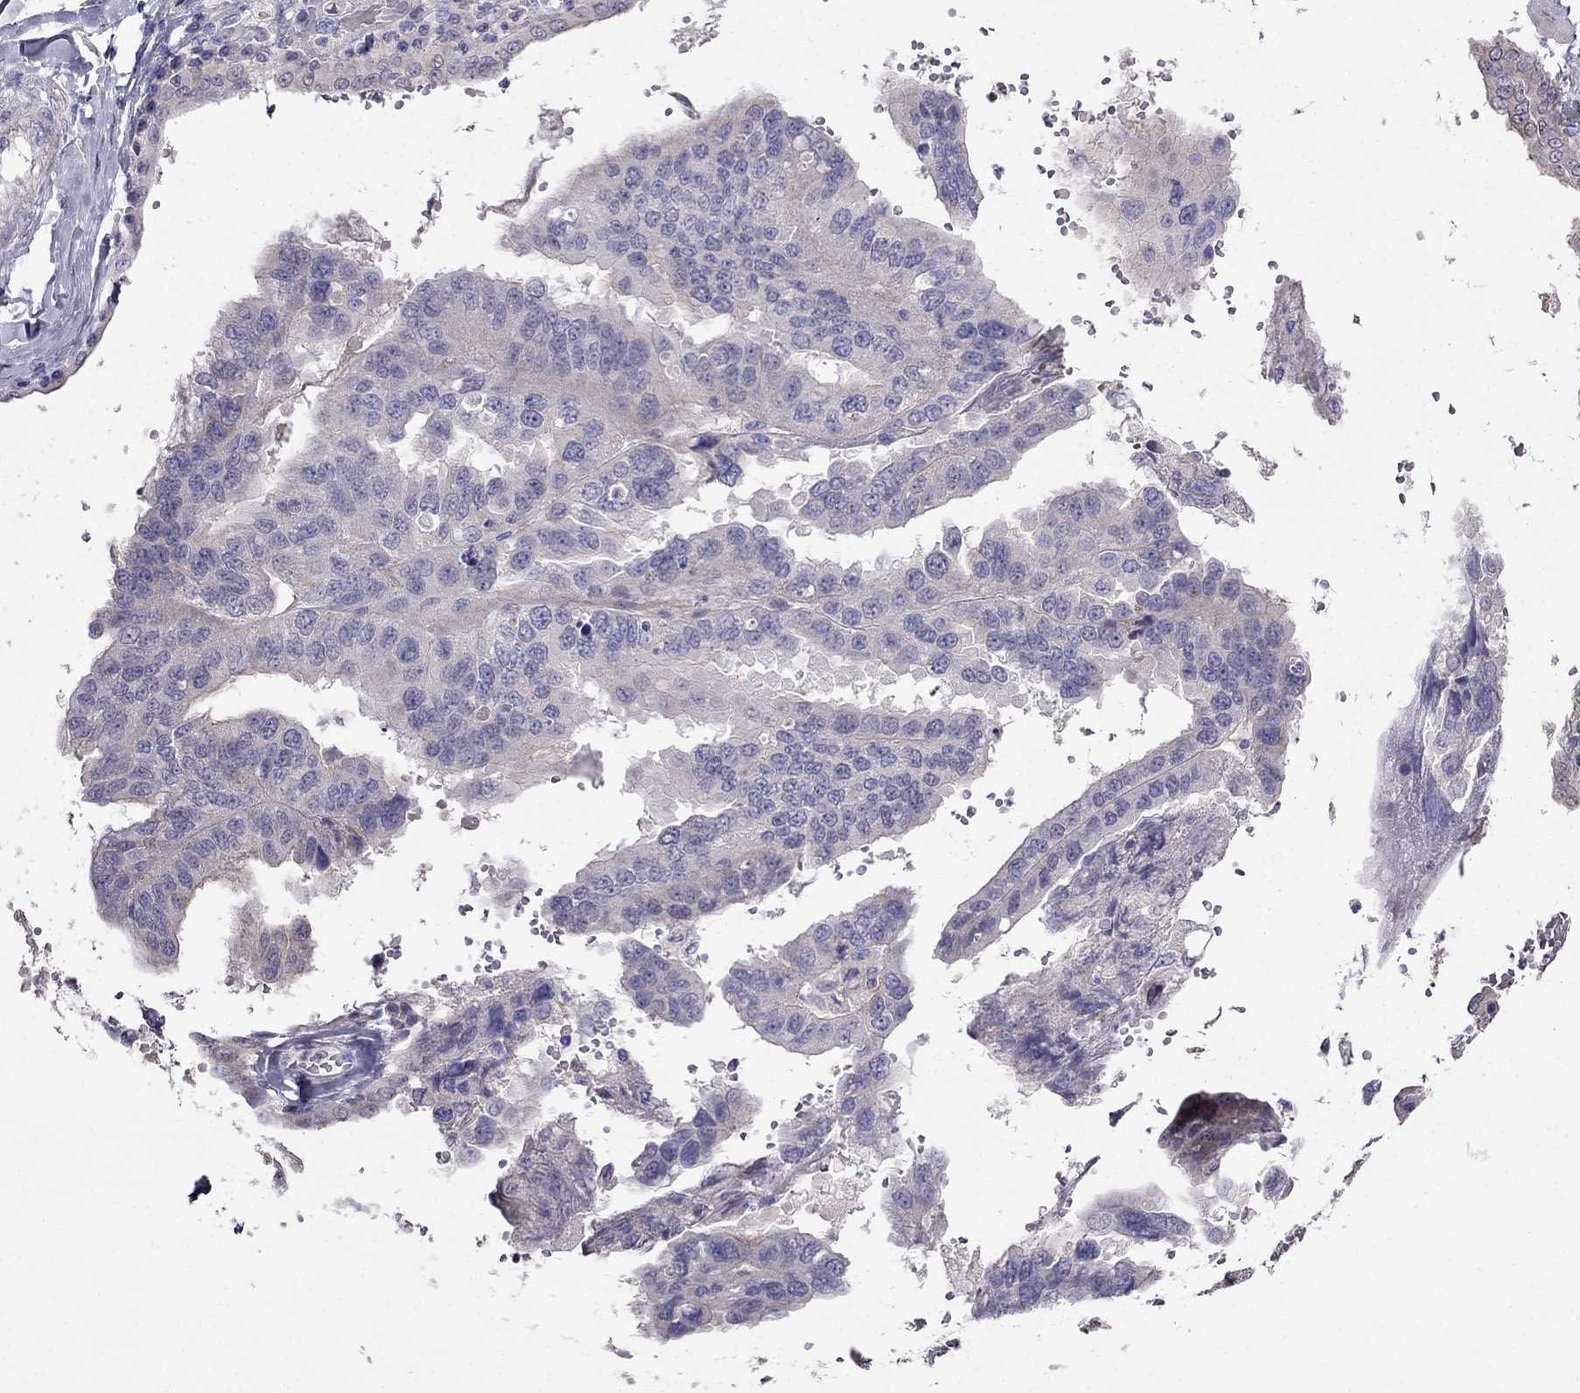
{"staining": {"intensity": "negative", "quantity": "none", "location": "none"}, "tissue": "ovarian cancer", "cell_type": "Tumor cells", "image_type": "cancer", "snomed": [{"axis": "morphology", "description": "Cystadenocarcinoma, serous, NOS"}, {"axis": "topography", "description": "Ovary"}], "caption": "Immunohistochemistry of ovarian cancer demonstrates no expression in tumor cells.", "gene": "AS3MT", "patient": {"sex": "female", "age": 79}}